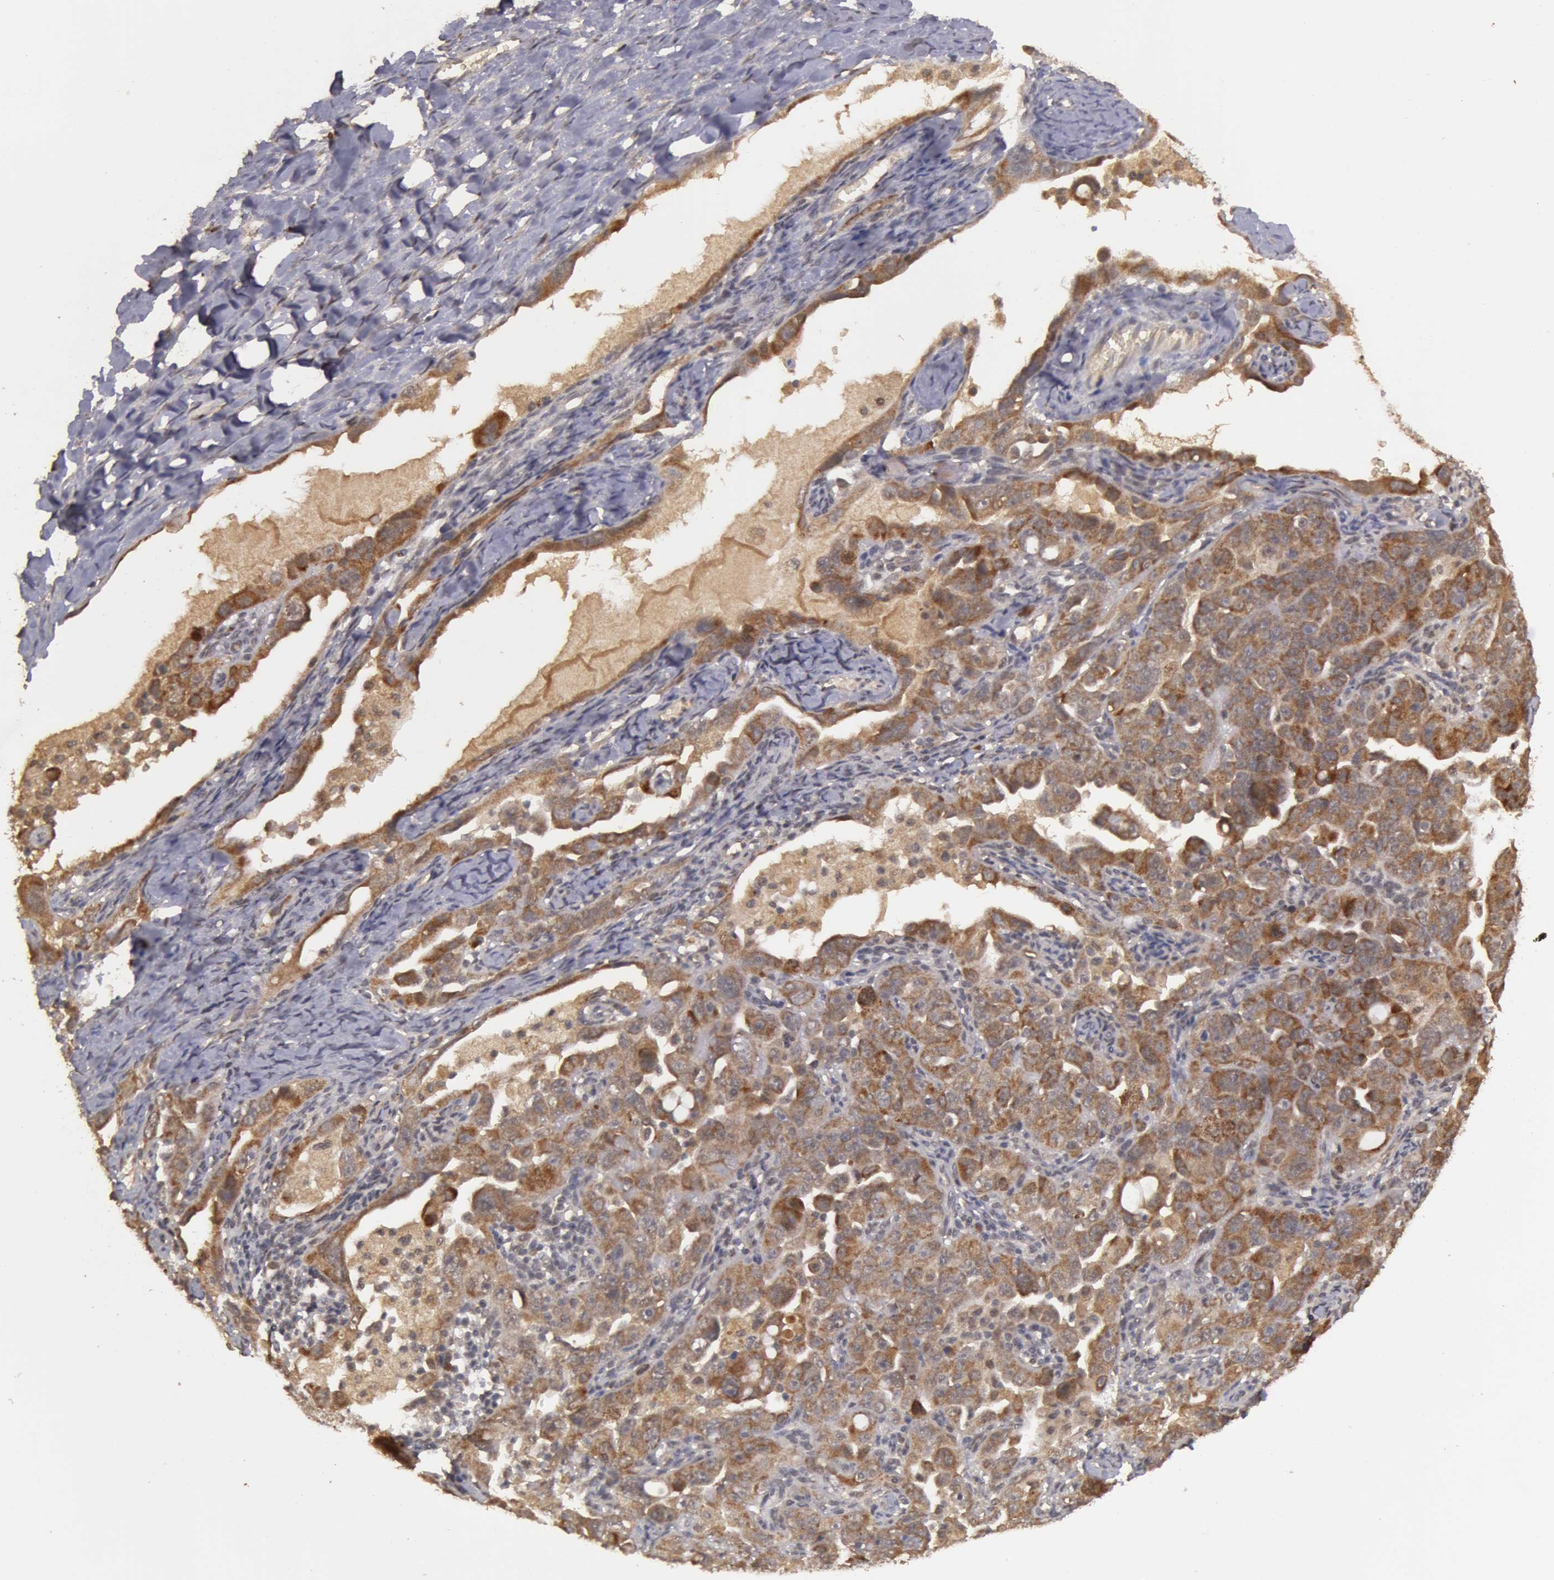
{"staining": {"intensity": "strong", "quantity": ">75%", "location": "cytoplasmic/membranous"}, "tissue": "ovarian cancer", "cell_type": "Tumor cells", "image_type": "cancer", "snomed": [{"axis": "morphology", "description": "Cystadenocarcinoma, serous, NOS"}, {"axis": "topography", "description": "Ovary"}], "caption": "Strong cytoplasmic/membranous positivity is present in approximately >75% of tumor cells in ovarian cancer (serous cystadenocarcinoma). The staining was performed using DAB (3,3'-diaminobenzidine) to visualize the protein expression in brown, while the nuclei were stained in blue with hematoxylin (Magnification: 20x).", "gene": "GLIS1", "patient": {"sex": "female", "age": 66}}